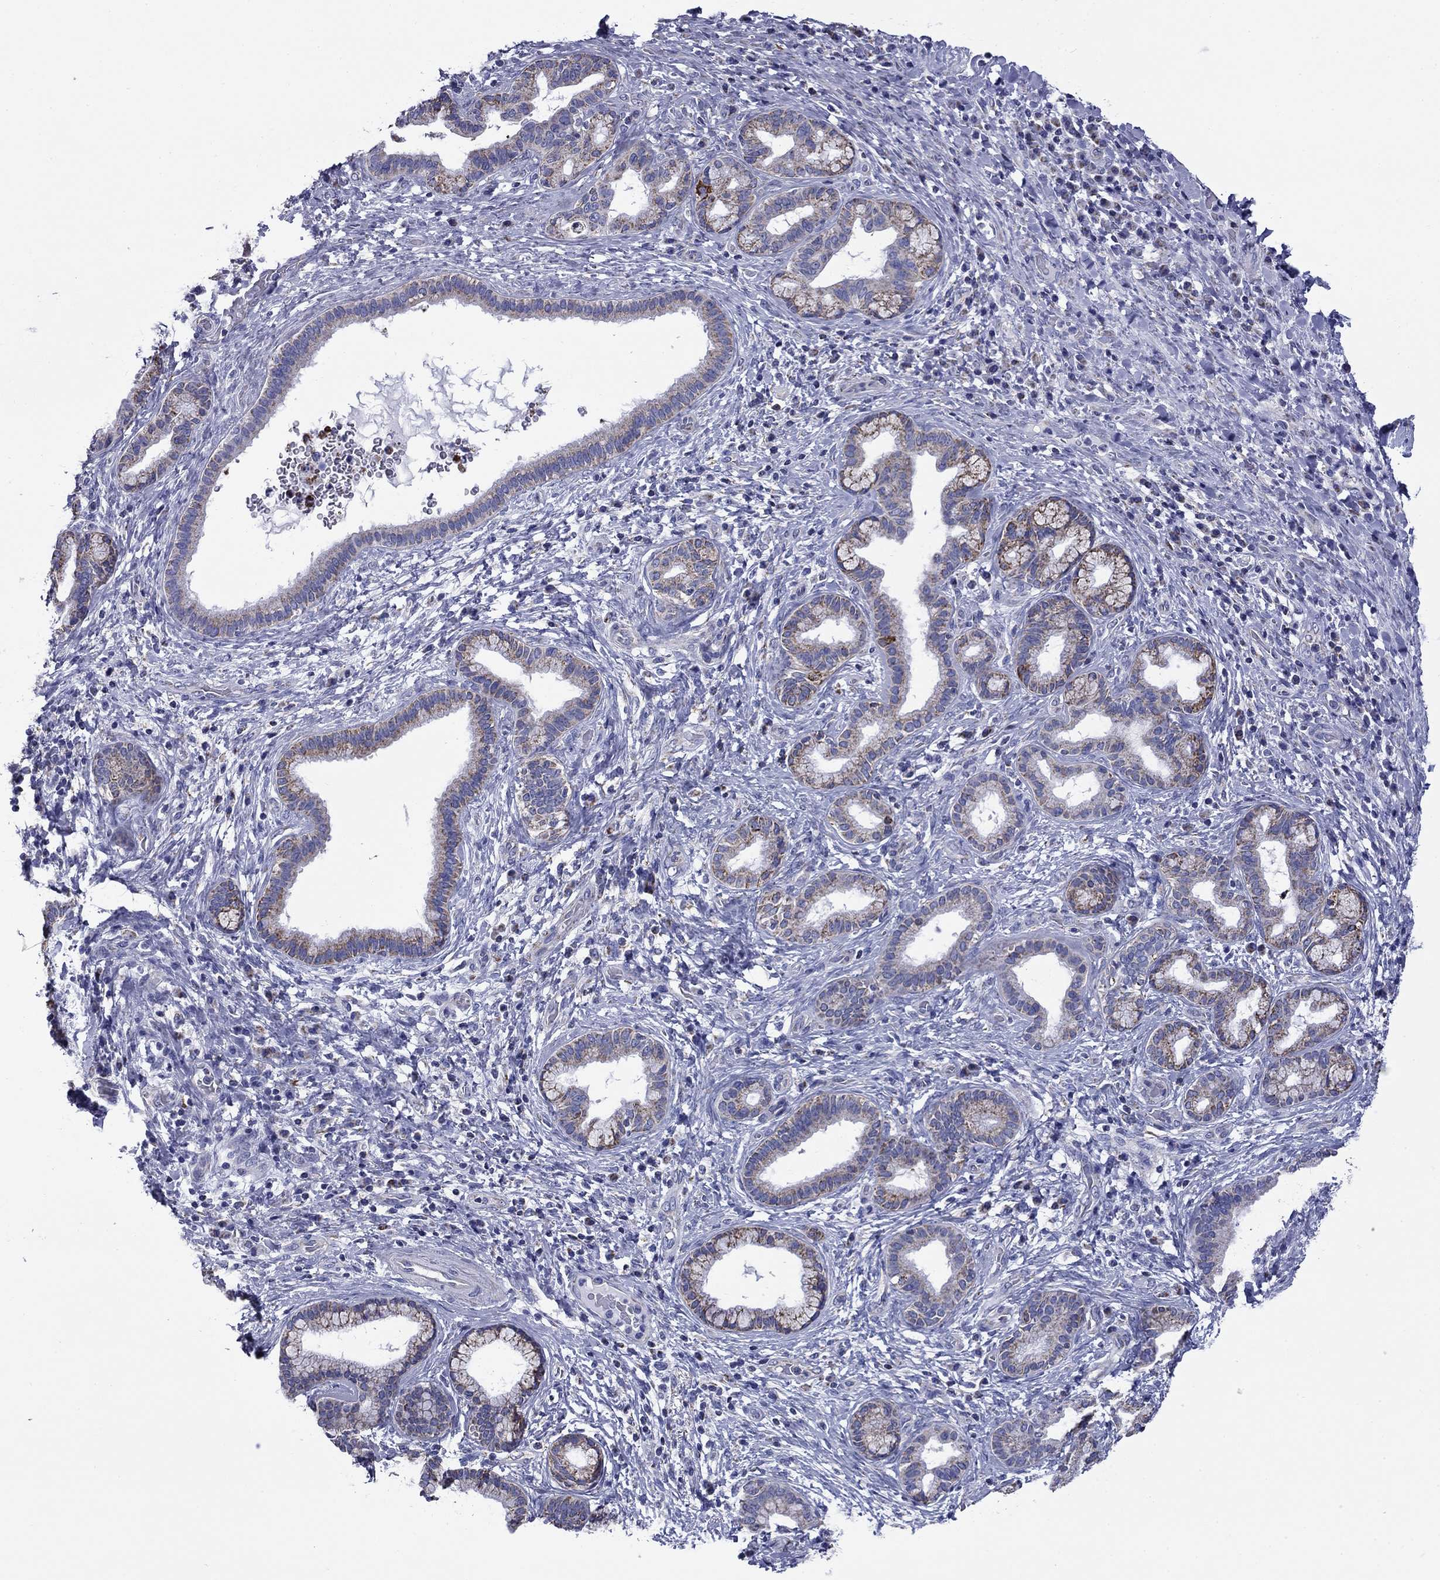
{"staining": {"intensity": "weak", "quantity": "25%-75%", "location": "cytoplasmic/membranous"}, "tissue": "liver cancer", "cell_type": "Tumor cells", "image_type": "cancer", "snomed": [{"axis": "morphology", "description": "Cholangiocarcinoma"}, {"axis": "topography", "description": "Liver"}], "caption": "Immunohistochemical staining of cholangiocarcinoma (liver) exhibits low levels of weak cytoplasmic/membranous expression in about 25%-75% of tumor cells.", "gene": "ACADSB", "patient": {"sex": "female", "age": 73}}